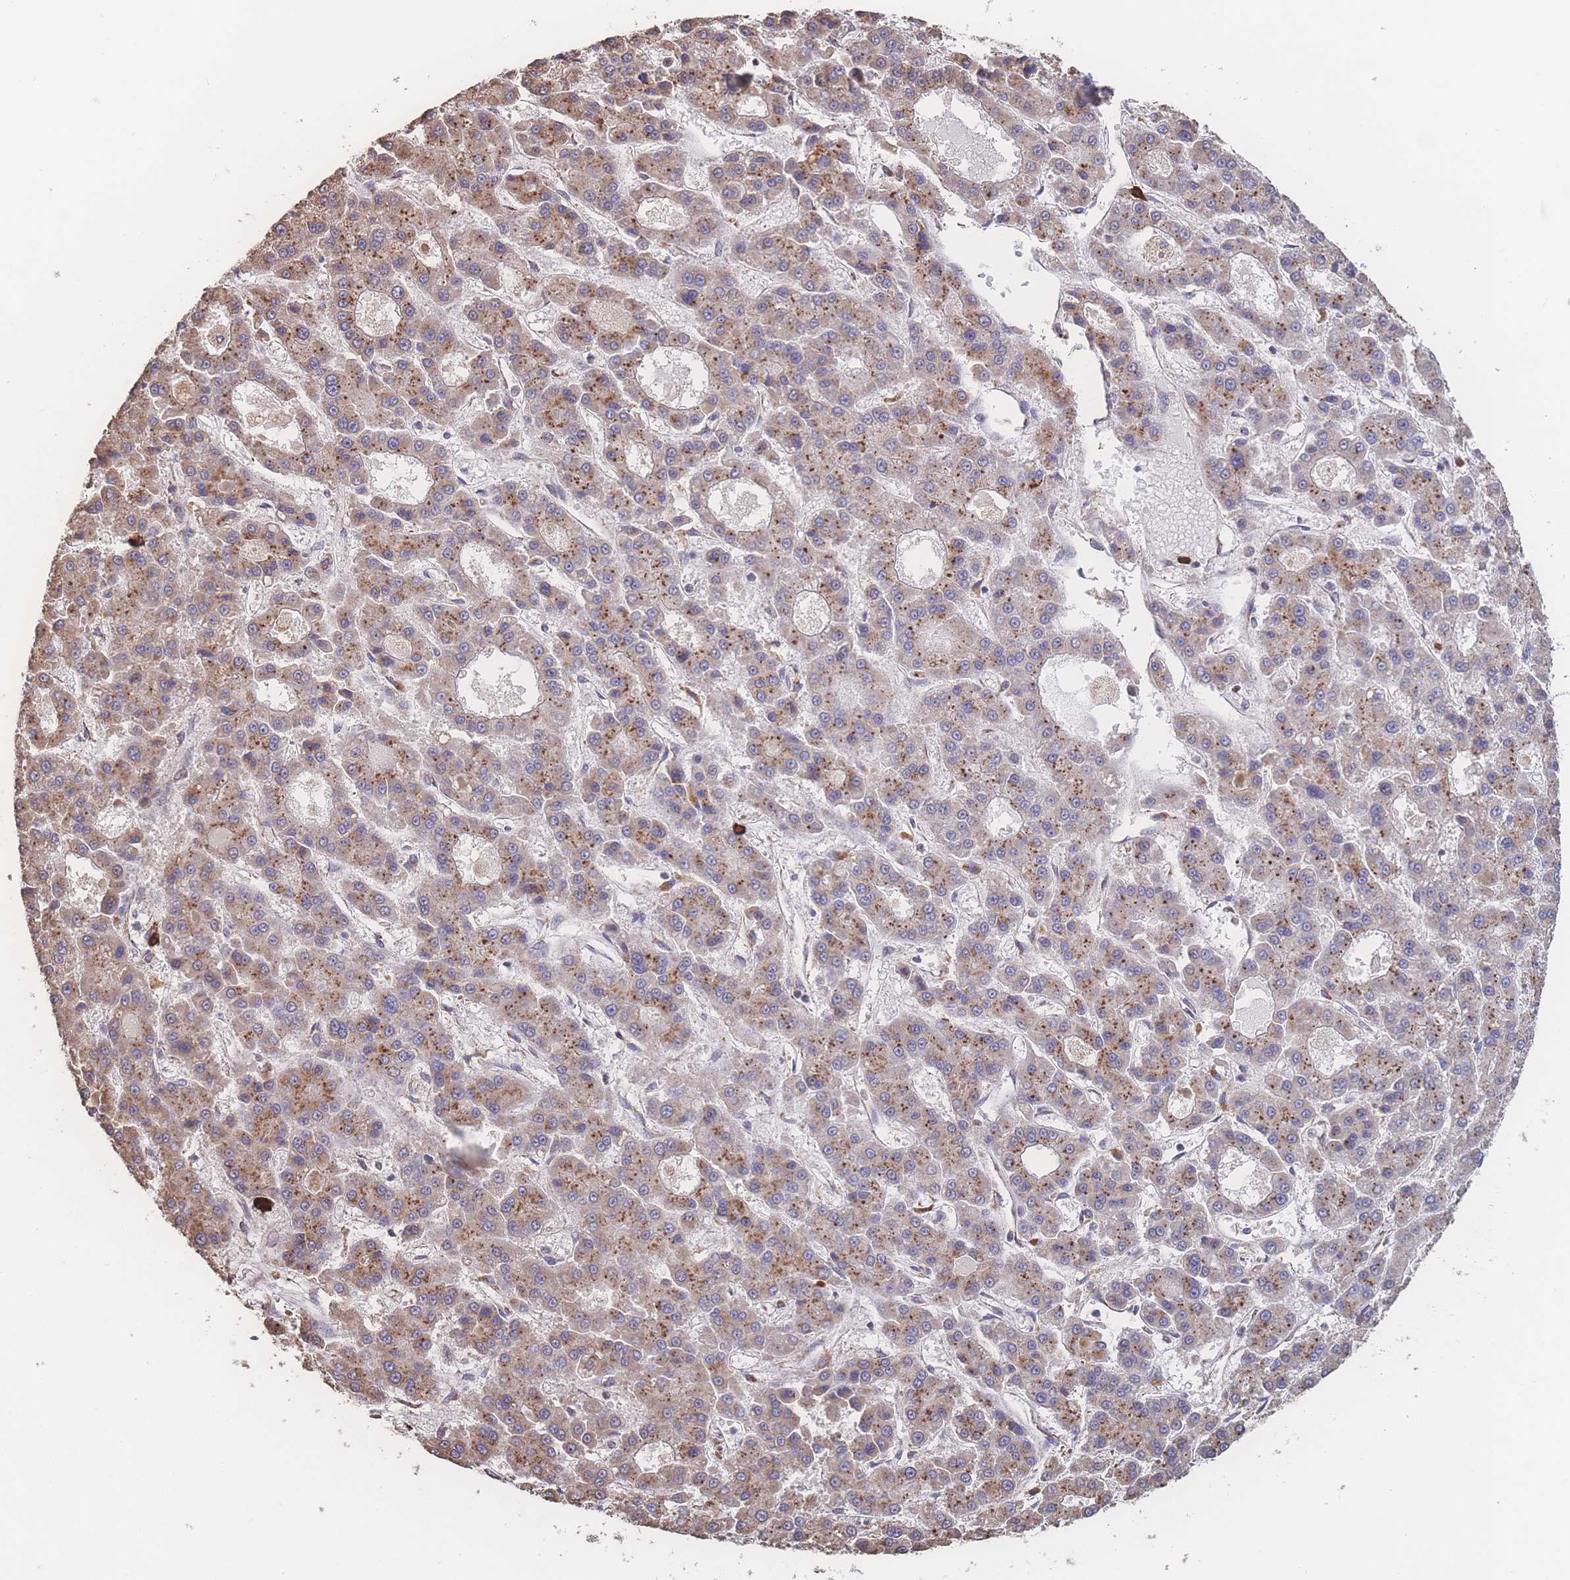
{"staining": {"intensity": "moderate", "quantity": ">75%", "location": "cytoplasmic/membranous"}, "tissue": "liver cancer", "cell_type": "Tumor cells", "image_type": "cancer", "snomed": [{"axis": "morphology", "description": "Carcinoma, Hepatocellular, NOS"}, {"axis": "topography", "description": "Liver"}], "caption": "Human hepatocellular carcinoma (liver) stained with a protein marker shows moderate staining in tumor cells.", "gene": "SGSM3", "patient": {"sex": "male", "age": 70}}